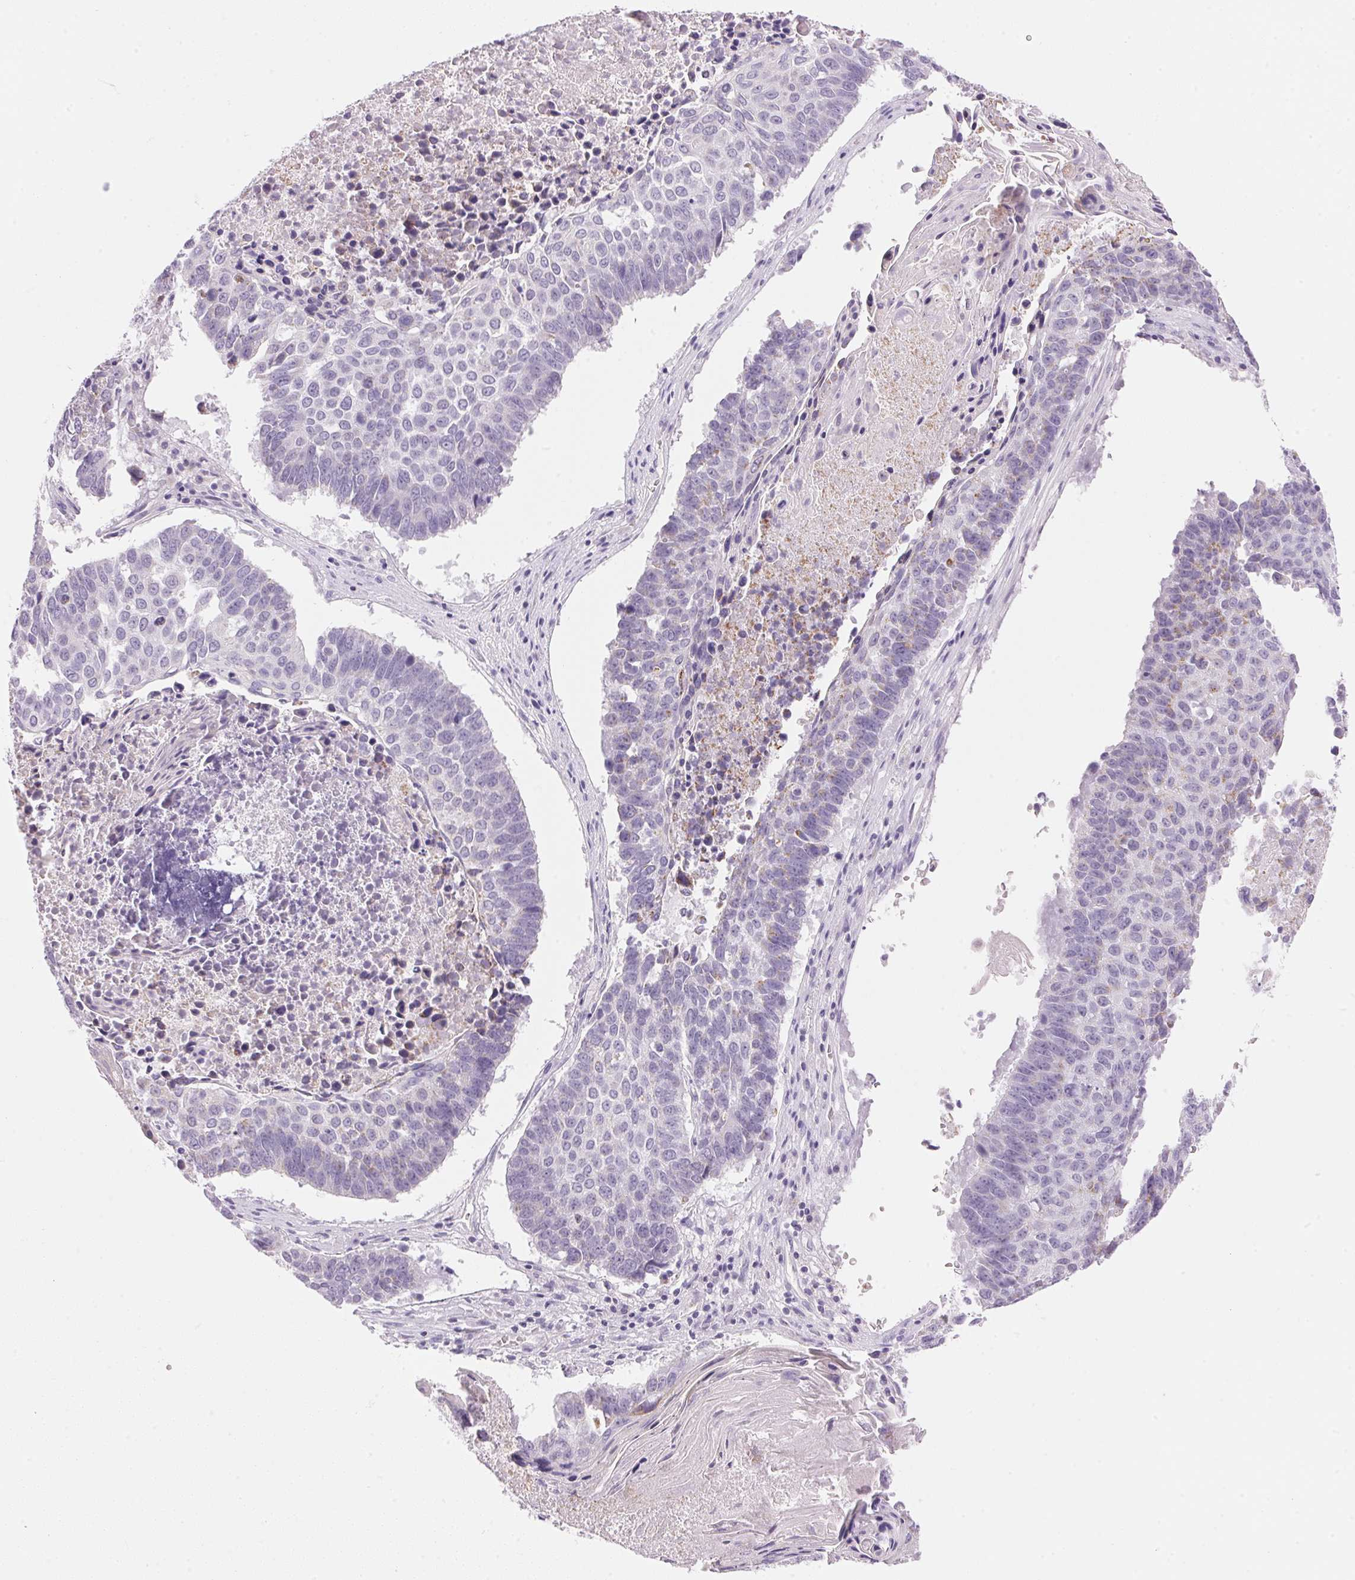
{"staining": {"intensity": "negative", "quantity": "none", "location": "none"}, "tissue": "lung cancer", "cell_type": "Tumor cells", "image_type": "cancer", "snomed": [{"axis": "morphology", "description": "Squamous cell carcinoma, NOS"}, {"axis": "topography", "description": "Lung"}], "caption": "Protein analysis of lung cancer demonstrates no significant staining in tumor cells.", "gene": "CYP11B1", "patient": {"sex": "male", "age": 73}}